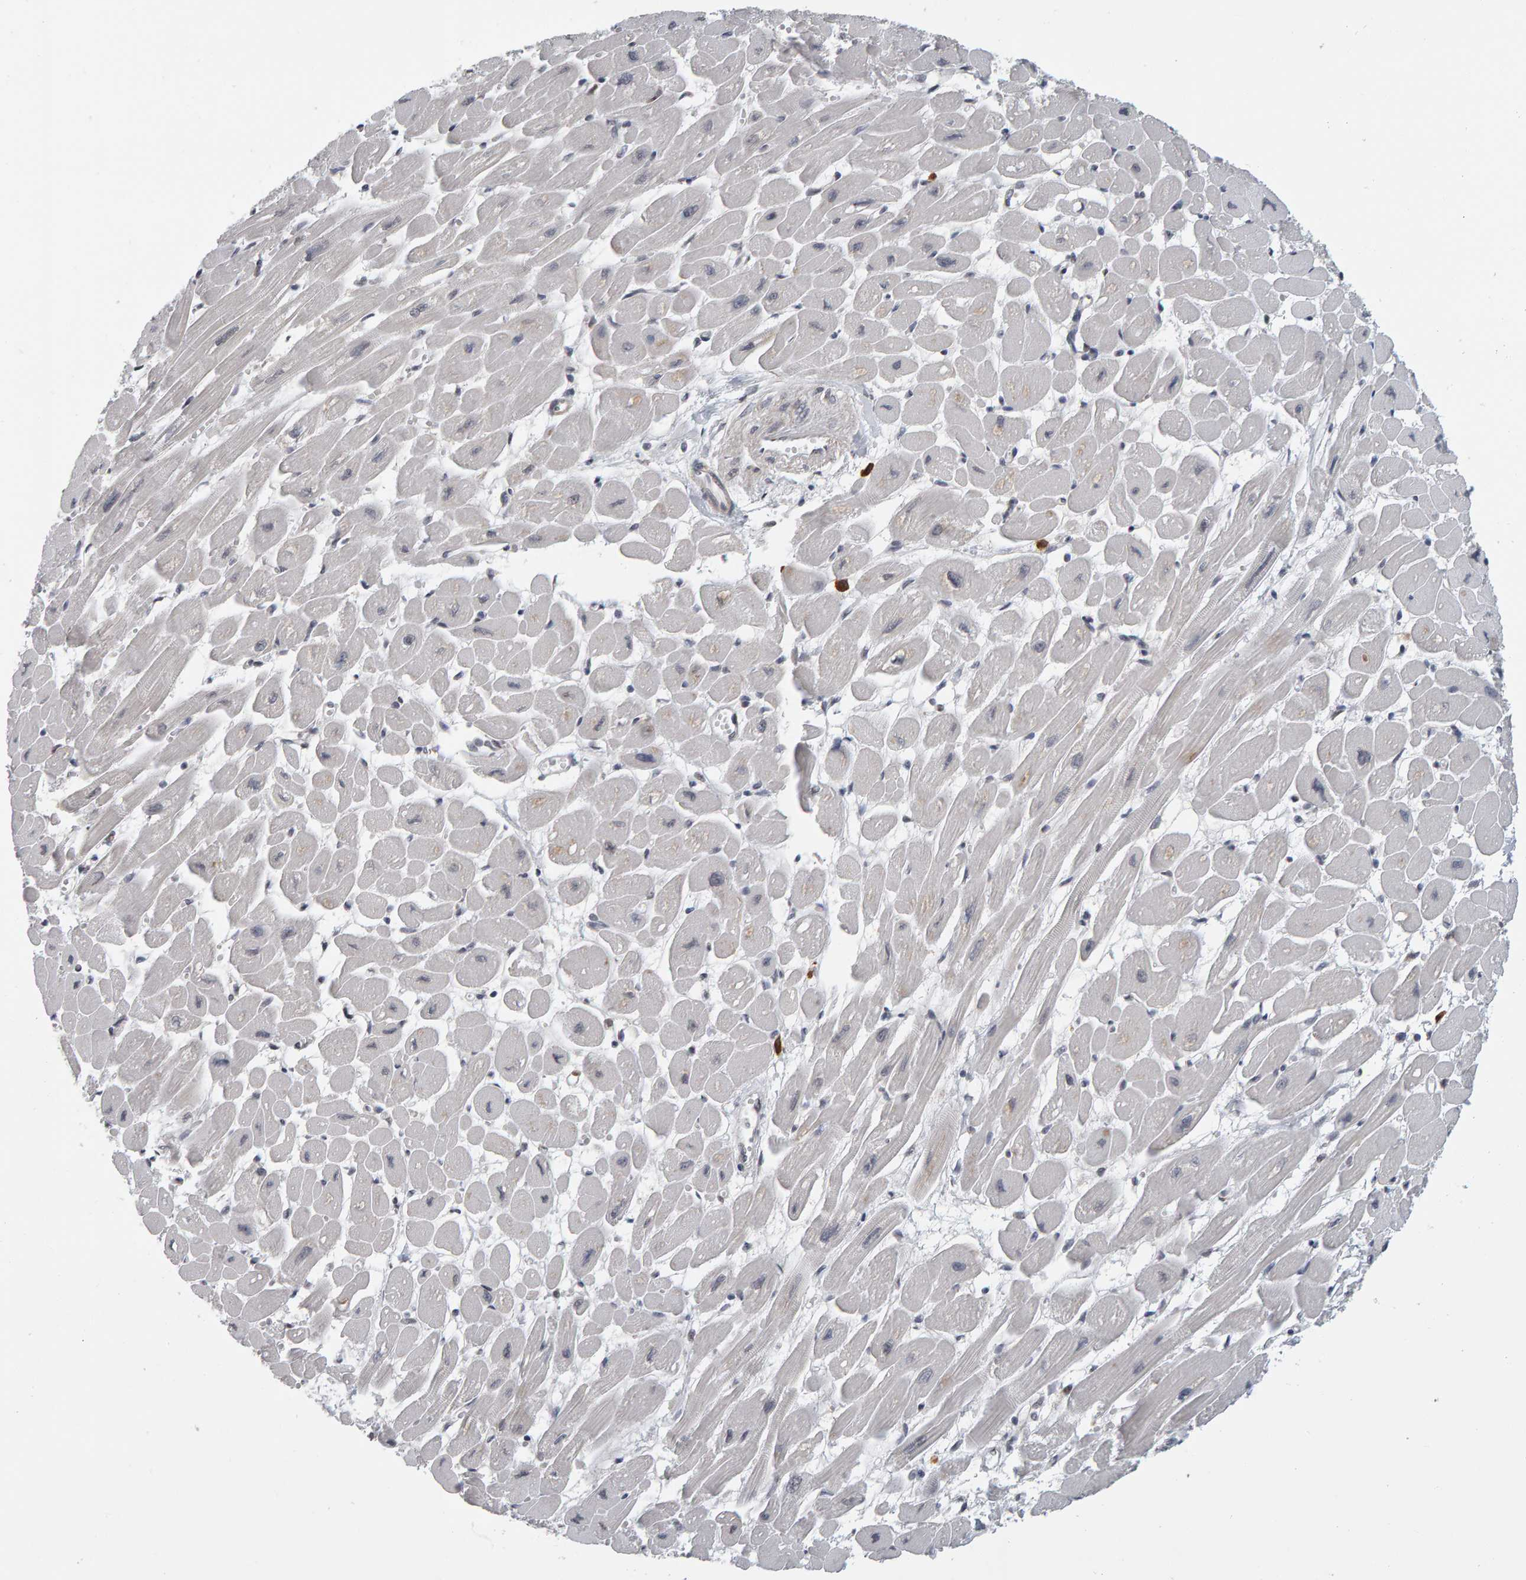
{"staining": {"intensity": "moderate", "quantity": "<25%", "location": "nuclear"}, "tissue": "heart muscle", "cell_type": "Cardiomyocytes", "image_type": "normal", "snomed": [{"axis": "morphology", "description": "Normal tissue, NOS"}, {"axis": "topography", "description": "Heart"}], "caption": "An immunohistochemistry histopathology image of benign tissue is shown. Protein staining in brown labels moderate nuclear positivity in heart muscle within cardiomyocytes. The staining was performed using DAB, with brown indicating positive protein expression. Nuclei are stained blue with hematoxylin.", "gene": "ATF7IP", "patient": {"sex": "female", "age": 54}}